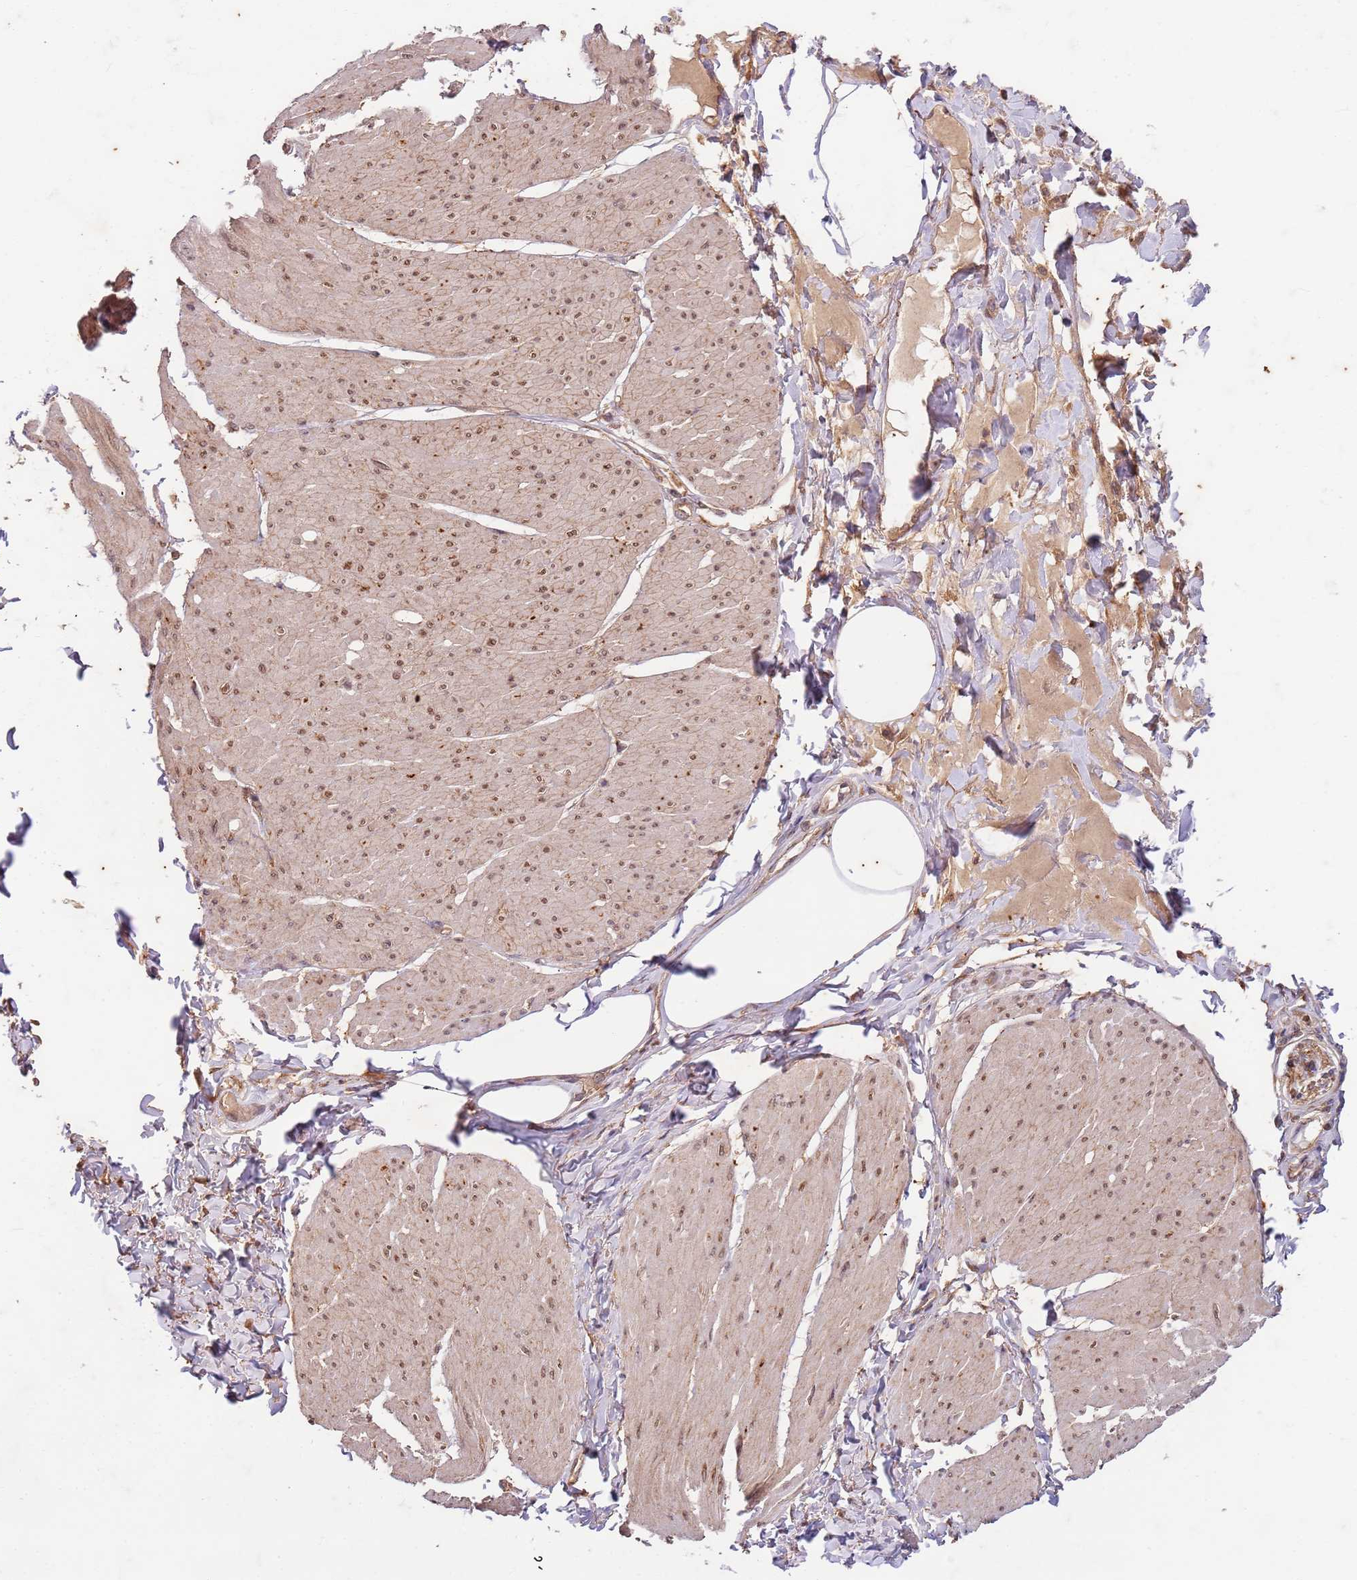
{"staining": {"intensity": "moderate", "quantity": "25%-75%", "location": "nuclear"}, "tissue": "smooth muscle", "cell_type": "Smooth muscle cells", "image_type": "normal", "snomed": [{"axis": "morphology", "description": "Urothelial carcinoma, High grade"}, {"axis": "topography", "description": "Urinary bladder"}], "caption": "This image reveals normal smooth muscle stained with immunohistochemistry (IHC) to label a protein in brown. The nuclear of smooth muscle cells show moderate positivity for the protein. Nuclei are counter-stained blue.", "gene": "UBE3A", "patient": {"sex": "male", "age": 46}}